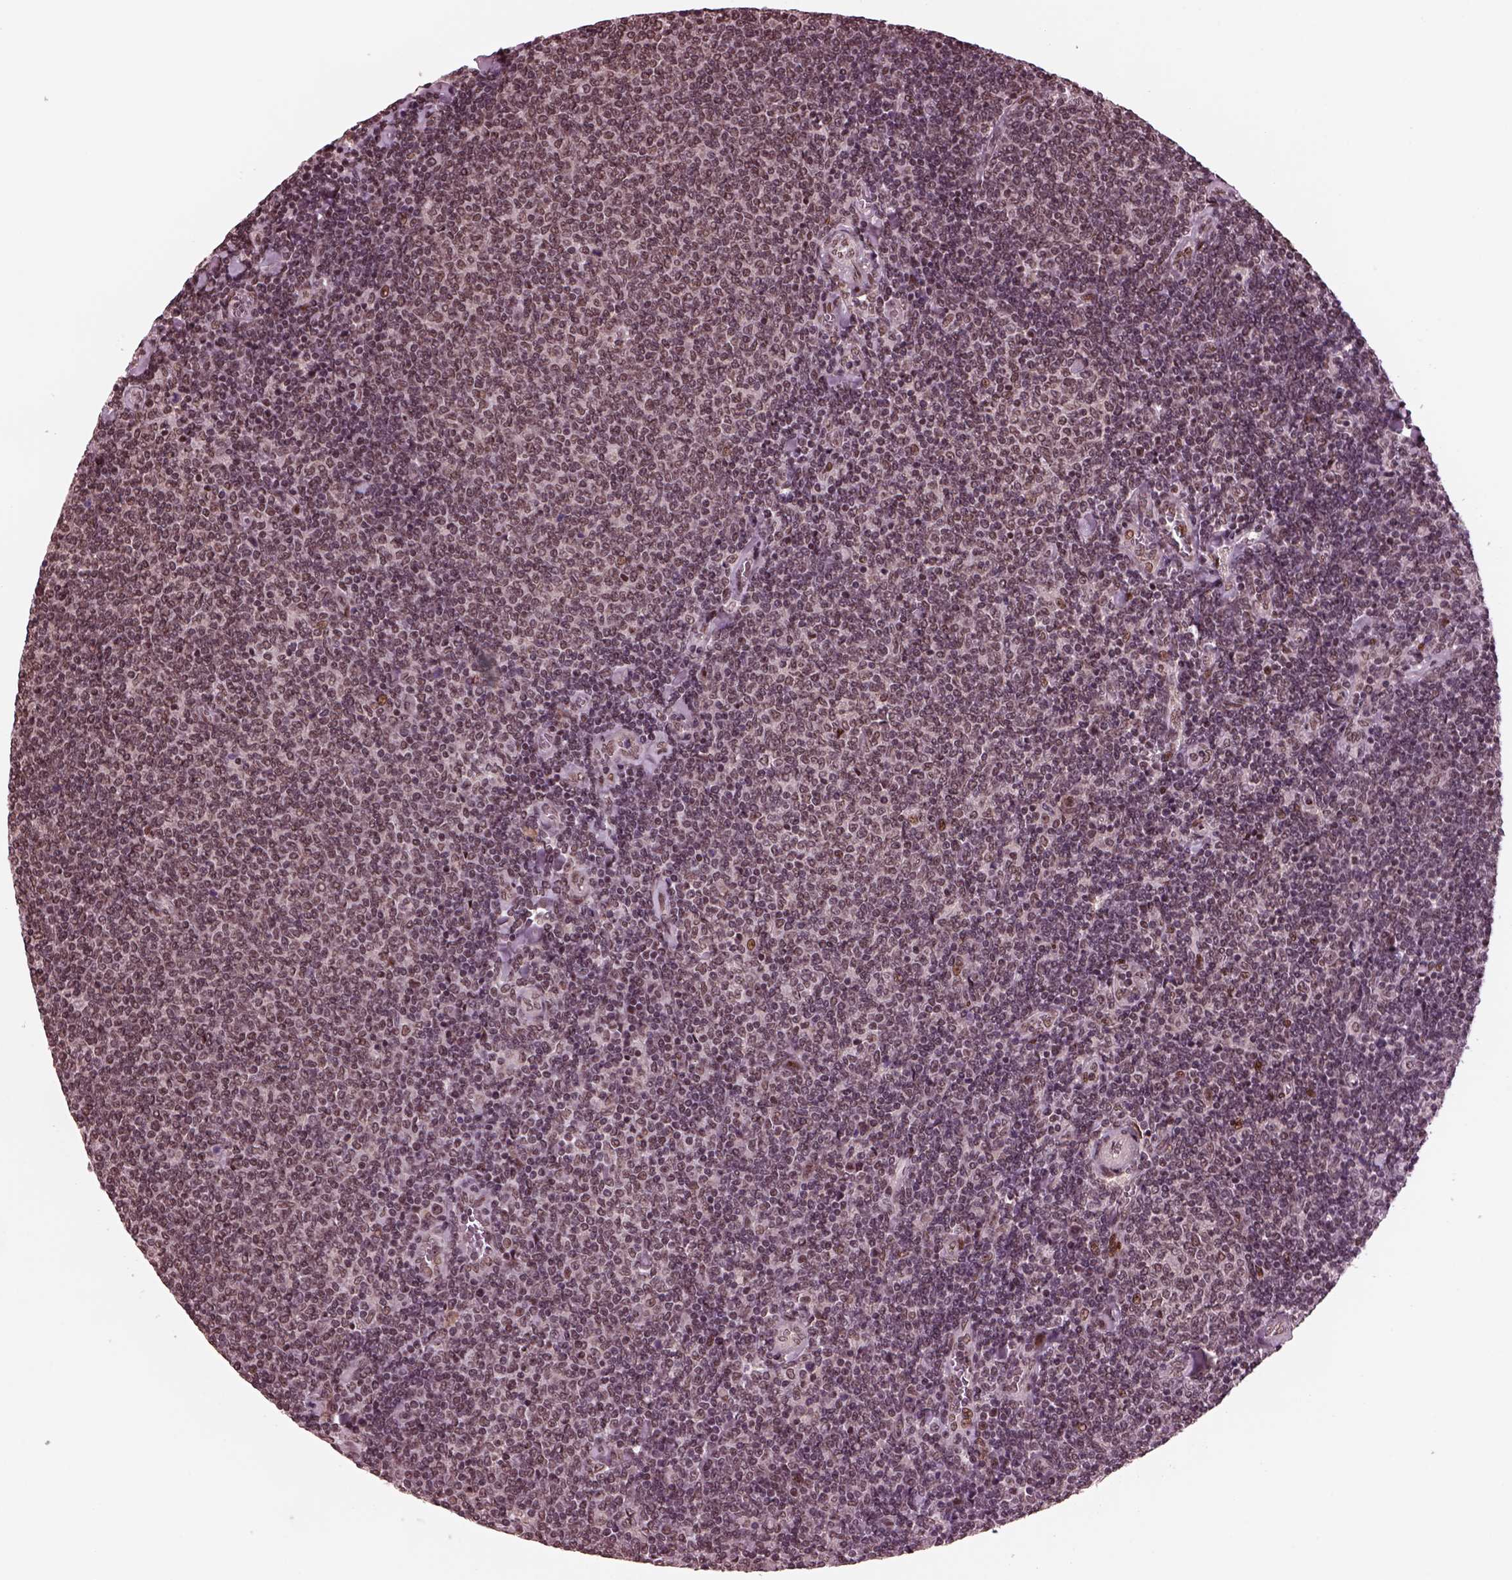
{"staining": {"intensity": "weak", "quantity": "25%-75%", "location": "nuclear"}, "tissue": "lymphoma", "cell_type": "Tumor cells", "image_type": "cancer", "snomed": [{"axis": "morphology", "description": "Malignant lymphoma, non-Hodgkin's type, Low grade"}, {"axis": "topography", "description": "Lymph node"}], "caption": "Brown immunohistochemical staining in human lymphoma exhibits weak nuclear expression in approximately 25%-75% of tumor cells.", "gene": "NAP1L5", "patient": {"sex": "male", "age": 52}}